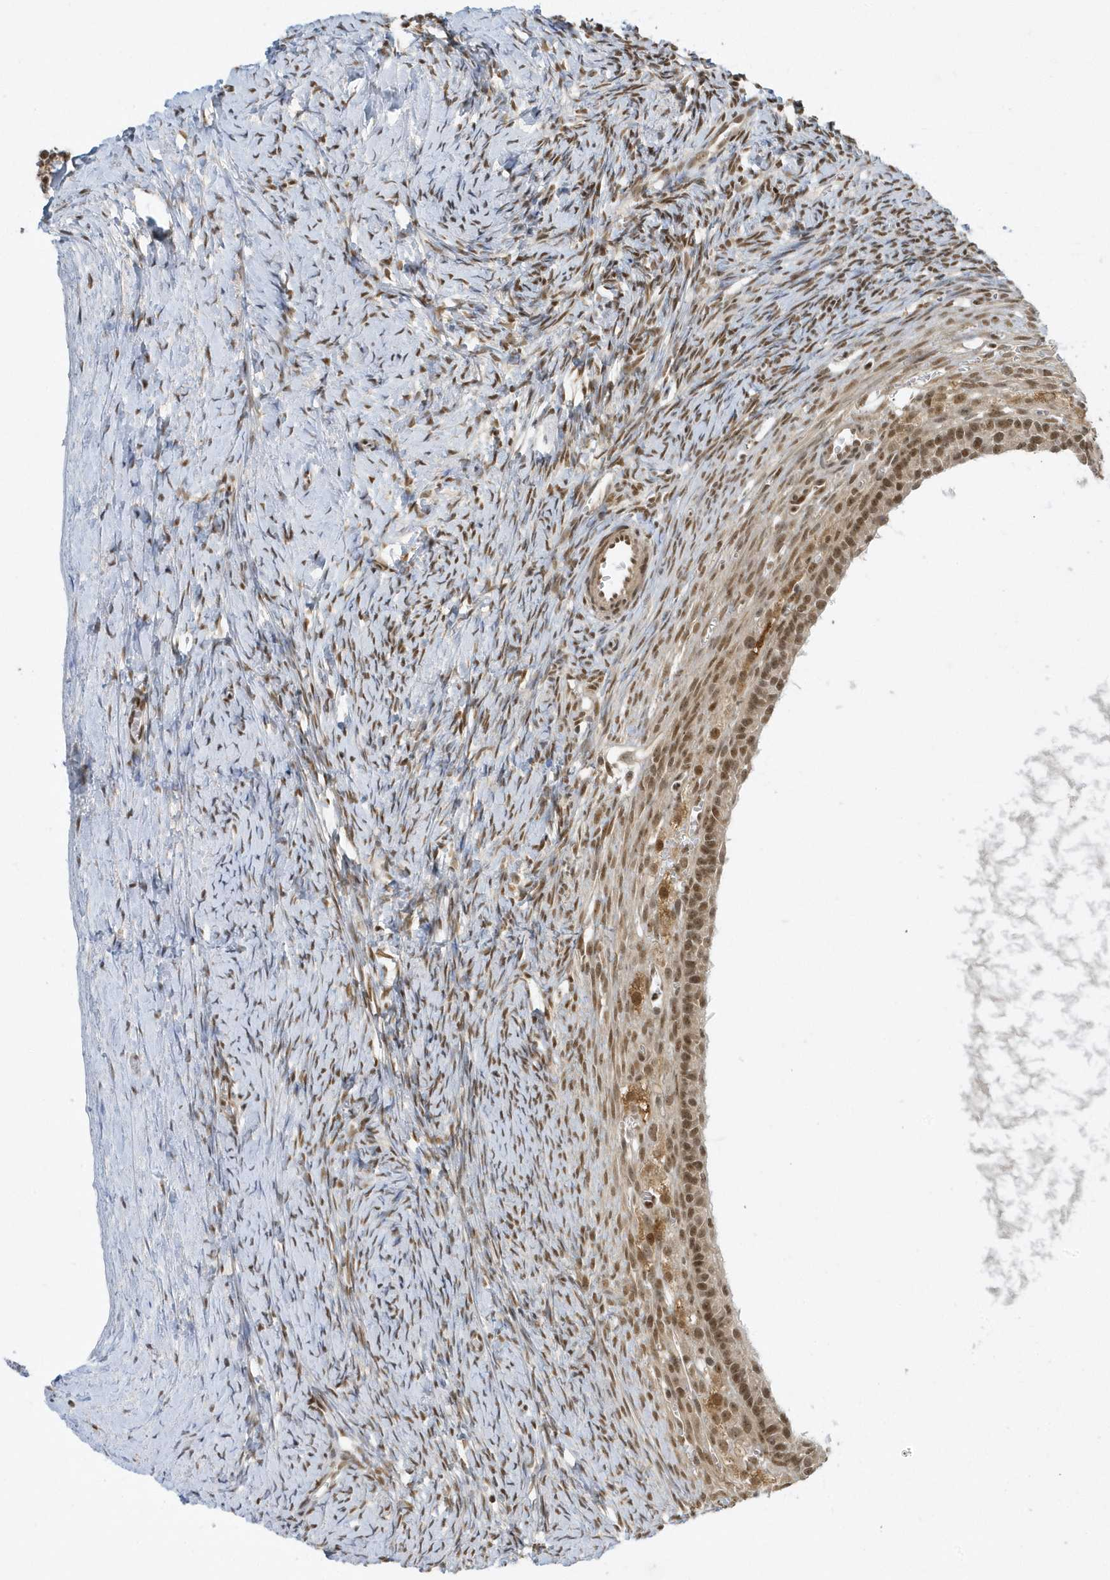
{"staining": {"intensity": "moderate", "quantity": ">75%", "location": "cytoplasmic/membranous,nuclear"}, "tissue": "ovary", "cell_type": "Follicle cells", "image_type": "normal", "snomed": [{"axis": "morphology", "description": "Normal tissue, NOS"}, {"axis": "morphology", "description": "Developmental malformation"}, {"axis": "topography", "description": "Ovary"}], "caption": "Ovary stained with DAB (3,3'-diaminobenzidine) immunohistochemistry (IHC) shows medium levels of moderate cytoplasmic/membranous,nuclear staining in approximately >75% of follicle cells. (Brightfield microscopy of DAB IHC at high magnification).", "gene": "ZNF740", "patient": {"sex": "female", "age": 39}}